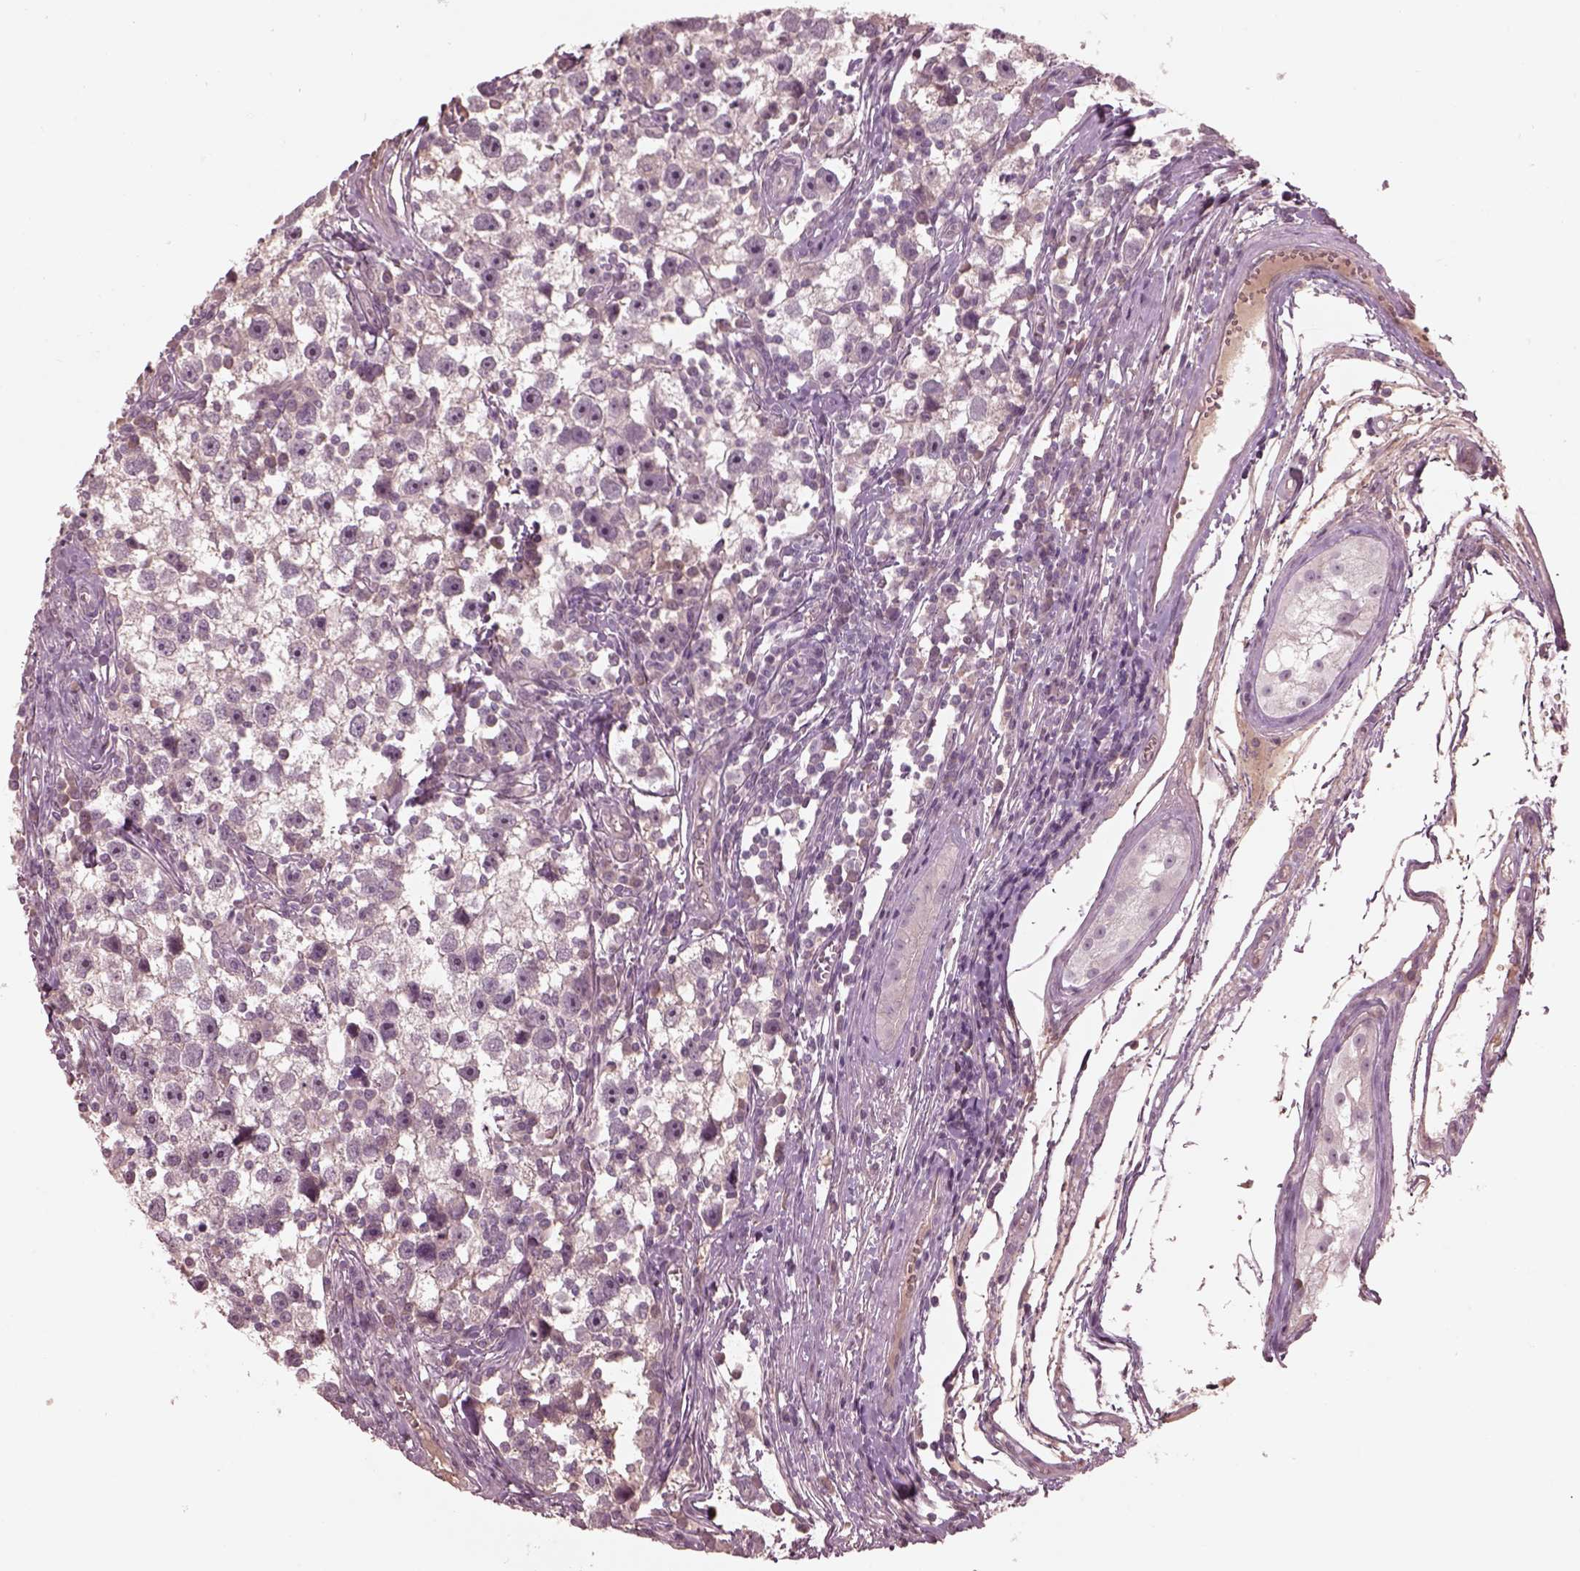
{"staining": {"intensity": "negative", "quantity": "none", "location": "none"}, "tissue": "testis cancer", "cell_type": "Tumor cells", "image_type": "cancer", "snomed": [{"axis": "morphology", "description": "Seminoma, NOS"}, {"axis": "topography", "description": "Testis"}], "caption": "The histopathology image exhibits no staining of tumor cells in testis seminoma.", "gene": "VWA5B1", "patient": {"sex": "male", "age": 30}}